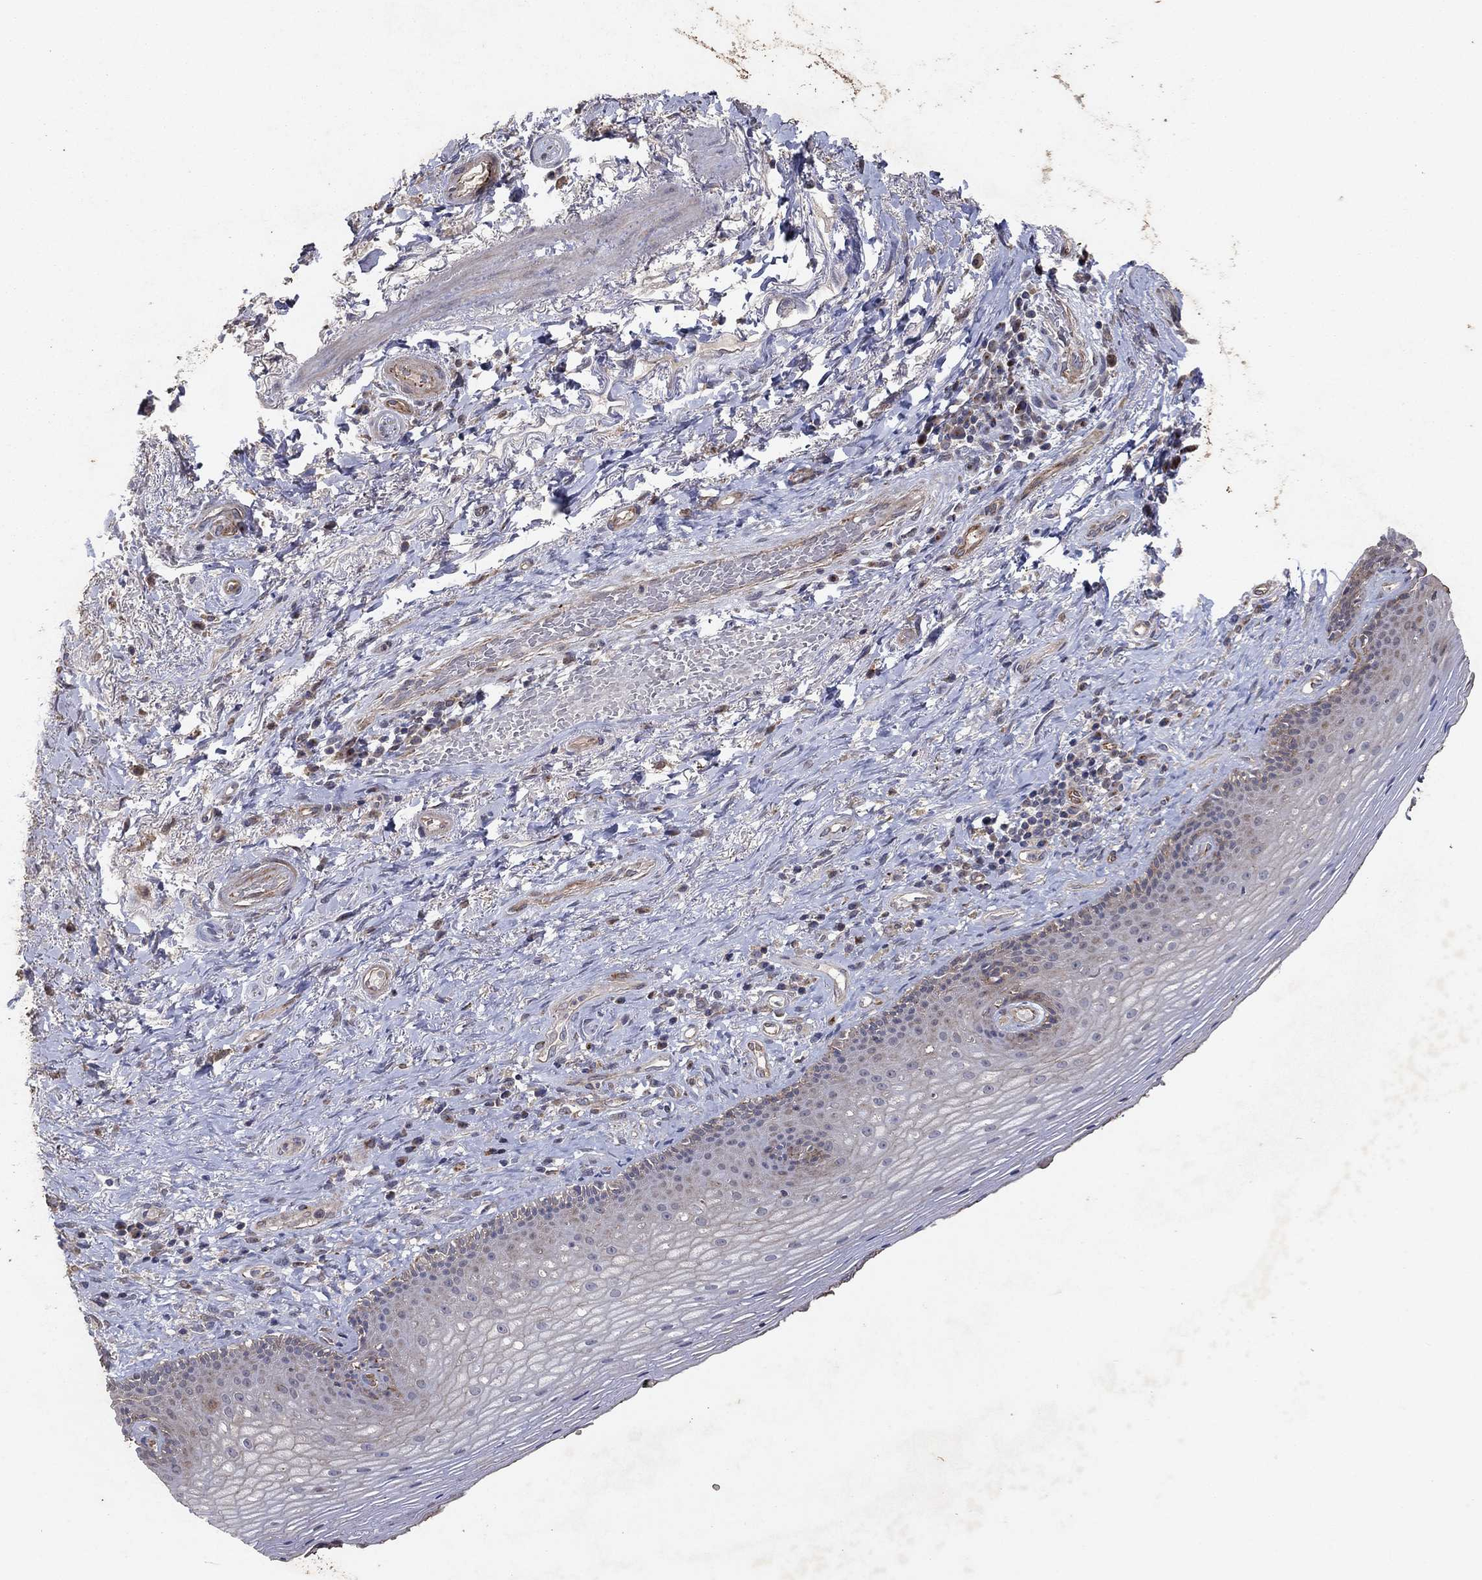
{"staining": {"intensity": "weak", "quantity": "25%-75%", "location": "cytoplasmic/membranous"}, "tissue": "skin", "cell_type": "Epidermal cells", "image_type": "normal", "snomed": [{"axis": "morphology", "description": "Normal tissue, NOS"}, {"axis": "morphology", "description": "Adenocarcinoma, NOS"}, {"axis": "topography", "description": "Rectum"}, {"axis": "topography", "description": "Anal"}], "caption": "Benign skin was stained to show a protein in brown. There is low levels of weak cytoplasmic/membranous positivity in approximately 25%-75% of epidermal cells. Nuclei are stained in blue.", "gene": "FRG1", "patient": {"sex": "female", "age": 68}}